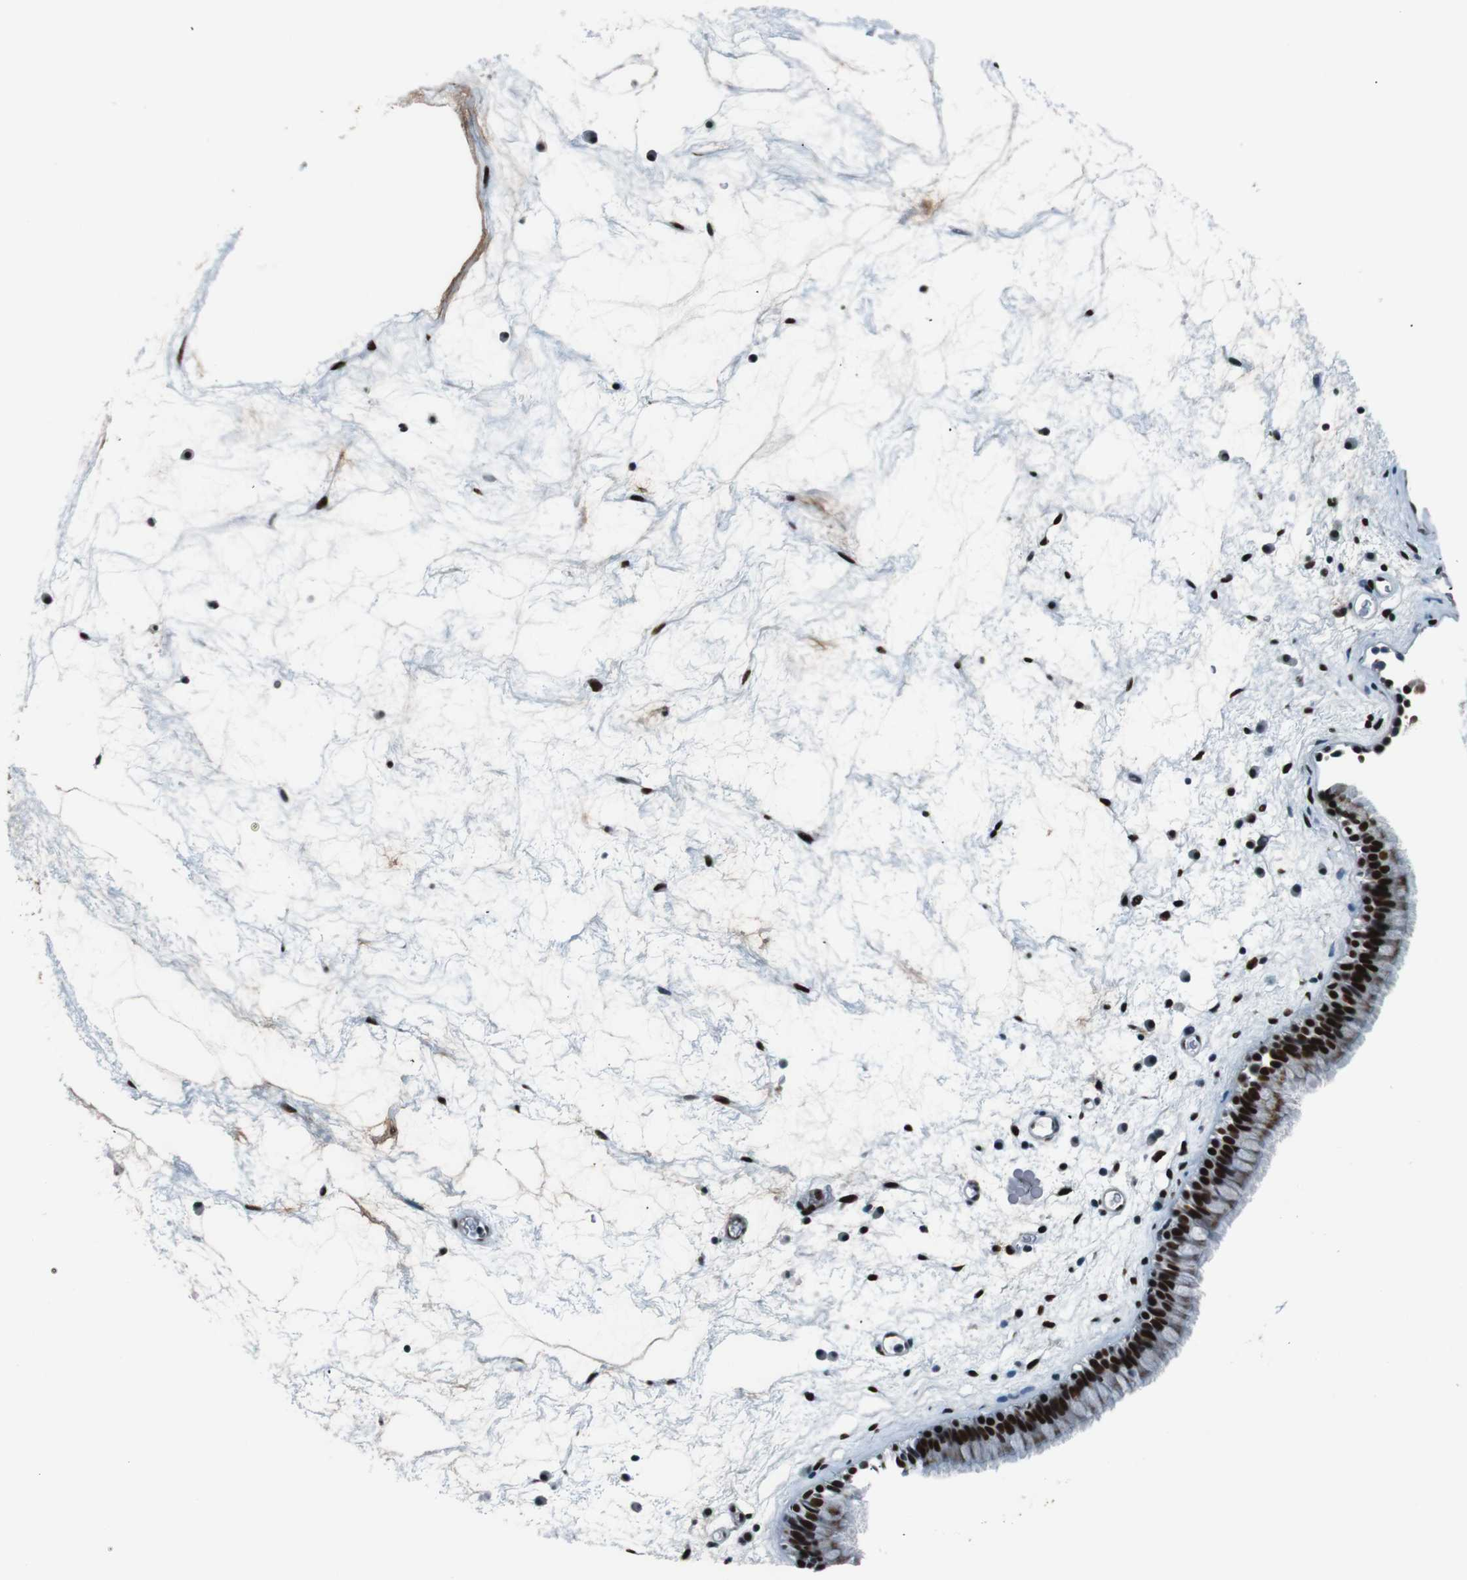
{"staining": {"intensity": "strong", "quantity": ">75%", "location": "cytoplasmic/membranous,nuclear"}, "tissue": "nasopharynx", "cell_type": "Respiratory epithelial cells", "image_type": "normal", "snomed": [{"axis": "morphology", "description": "Normal tissue, NOS"}, {"axis": "morphology", "description": "Inflammation, NOS"}, {"axis": "topography", "description": "Nasopharynx"}], "caption": "IHC of benign nasopharynx displays high levels of strong cytoplasmic/membranous,nuclear positivity in approximately >75% of respiratory epithelial cells. (DAB (3,3'-diaminobenzidine) = brown stain, brightfield microscopy at high magnification).", "gene": "HEXIM1", "patient": {"sex": "male", "age": 48}}